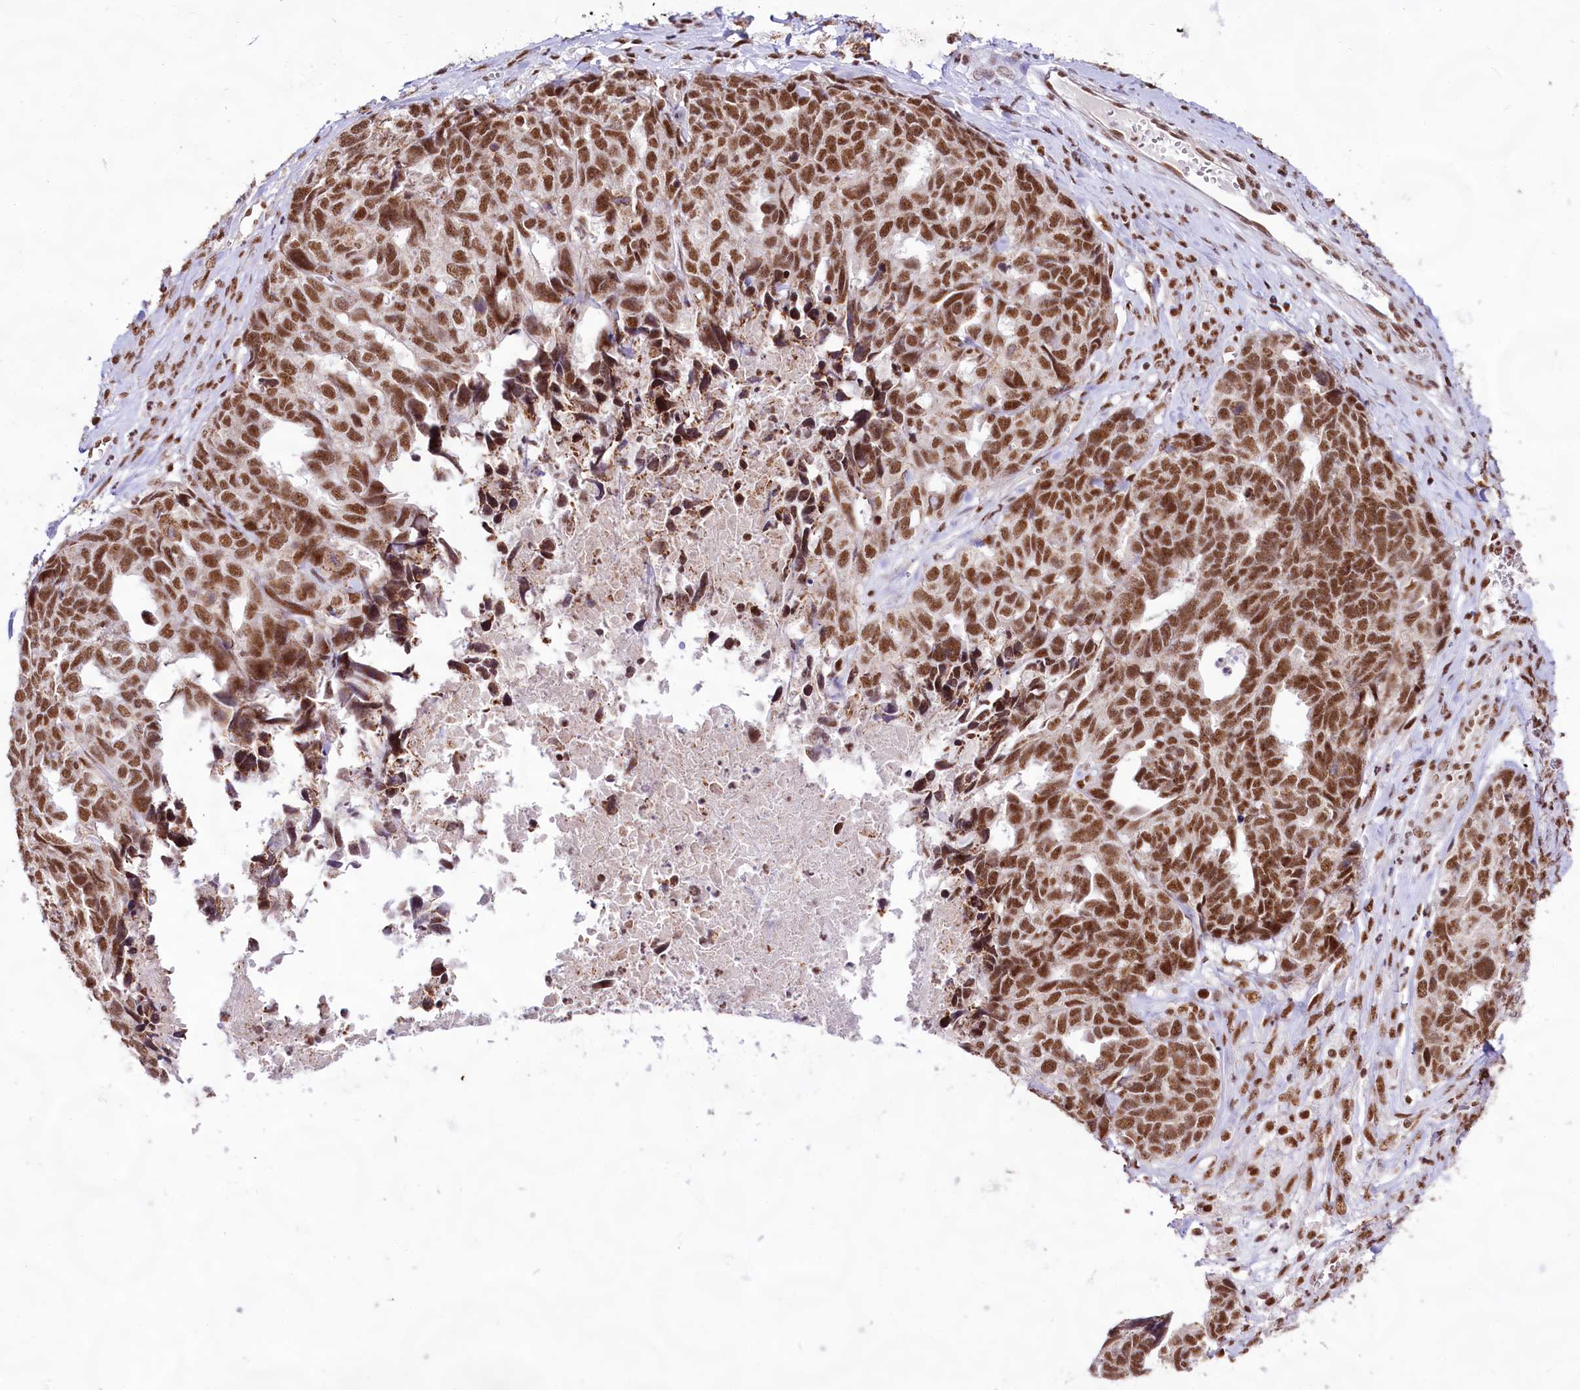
{"staining": {"intensity": "strong", "quantity": ">75%", "location": "nuclear"}, "tissue": "ovarian cancer", "cell_type": "Tumor cells", "image_type": "cancer", "snomed": [{"axis": "morphology", "description": "Cystadenocarcinoma, serous, NOS"}, {"axis": "topography", "description": "Ovary"}], "caption": "Immunohistochemistry (DAB) staining of serous cystadenocarcinoma (ovarian) exhibits strong nuclear protein expression in about >75% of tumor cells. The staining was performed using DAB, with brown indicating positive protein expression. Nuclei are stained blue with hematoxylin.", "gene": "HIRA", "patient": {"sex": "female", "age": 79}}